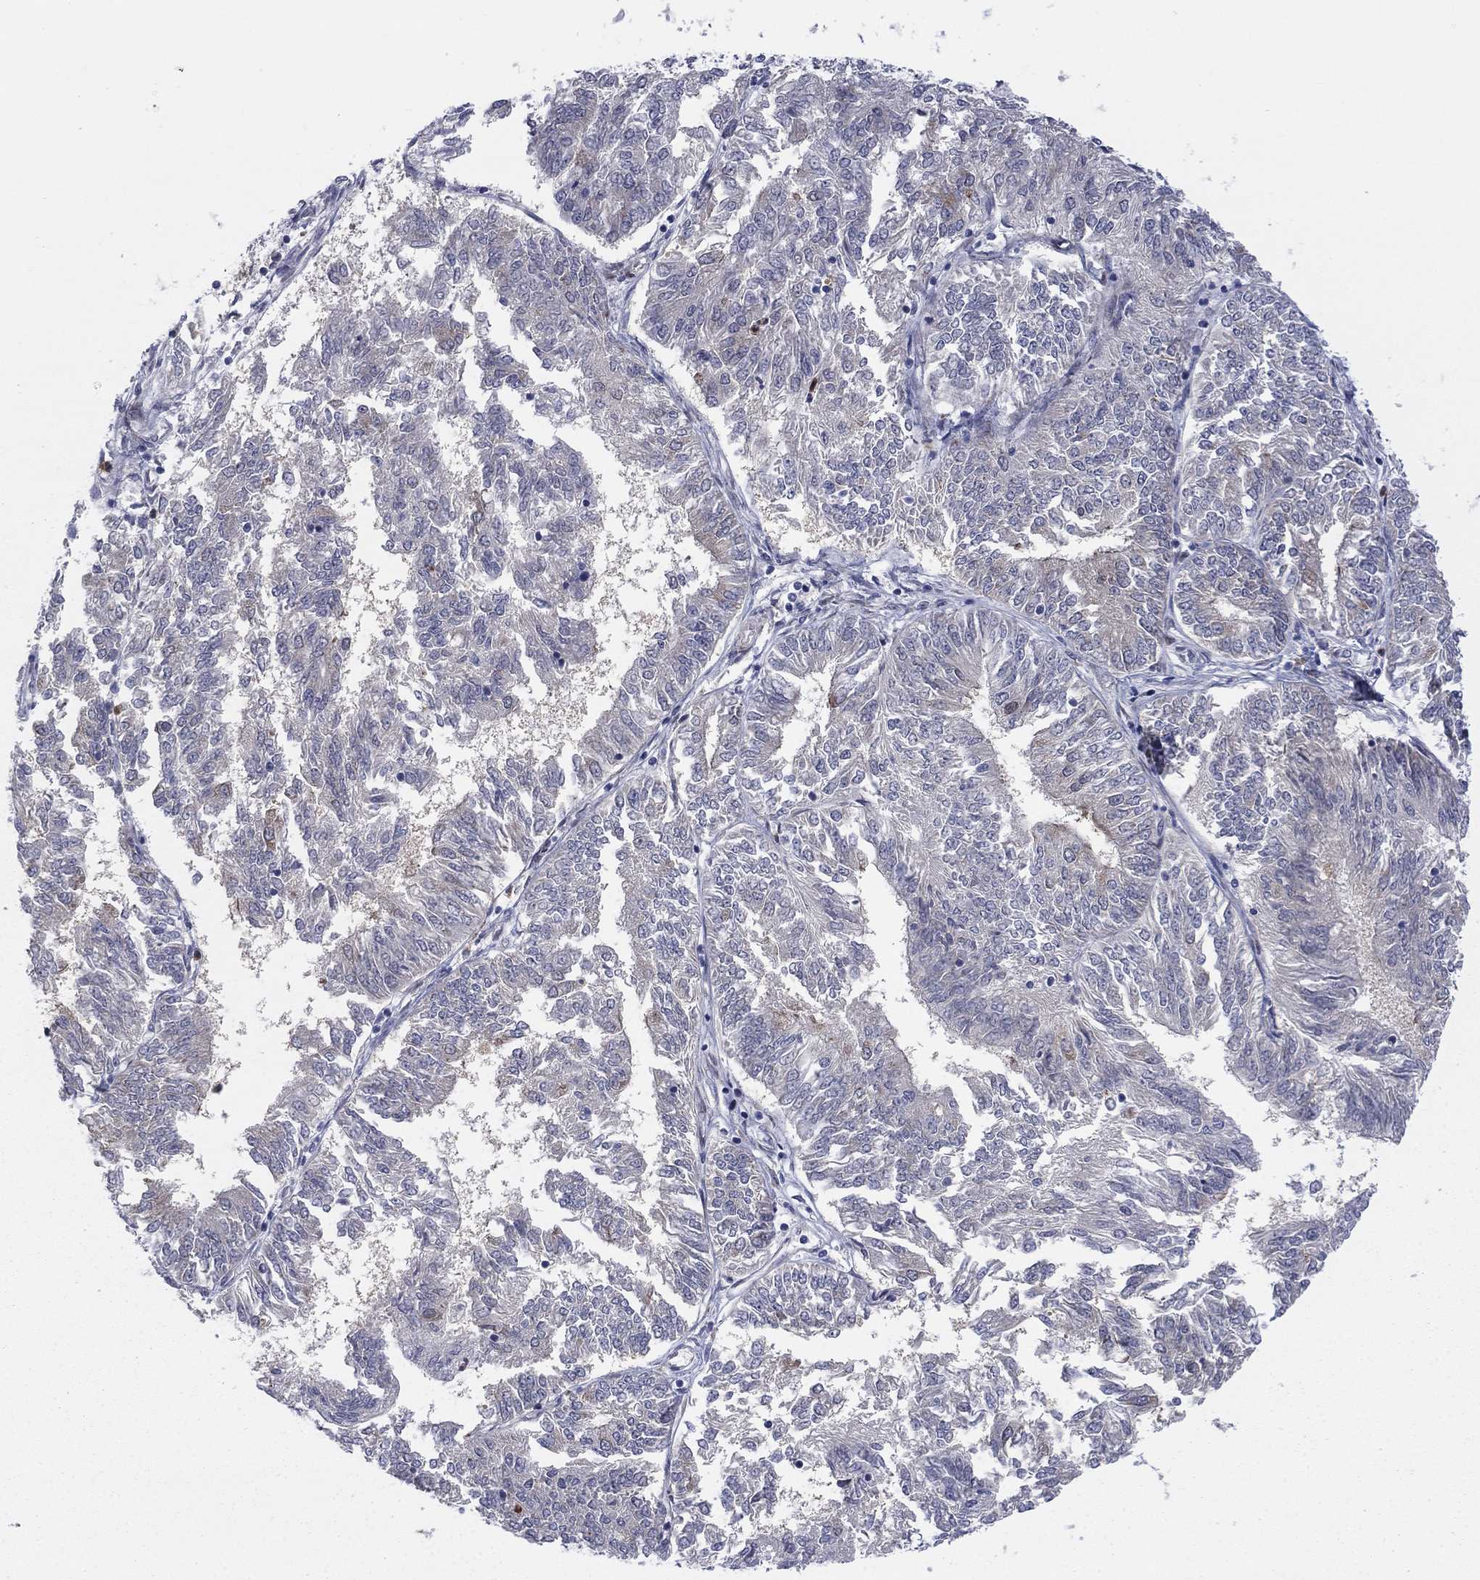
{"staining": {"intensity": "negative", "quantity": "none", "location": "none"}, "tissue": "endometrial cancer", "cell_type": "Tumor cells", "image_type": "cancer", "snomed": [{"axis": "morphology", "description": "Adenocarcinoma, NOS"}, {"axis": "topography", "description": "Endometrium"}], "caption": "Adenocarcinoma (endometrial) stained for a protein using IHC shows no expression tumor cells.", "gene": "TTC21B", "patient": {"sex": "female", "age": 58}}